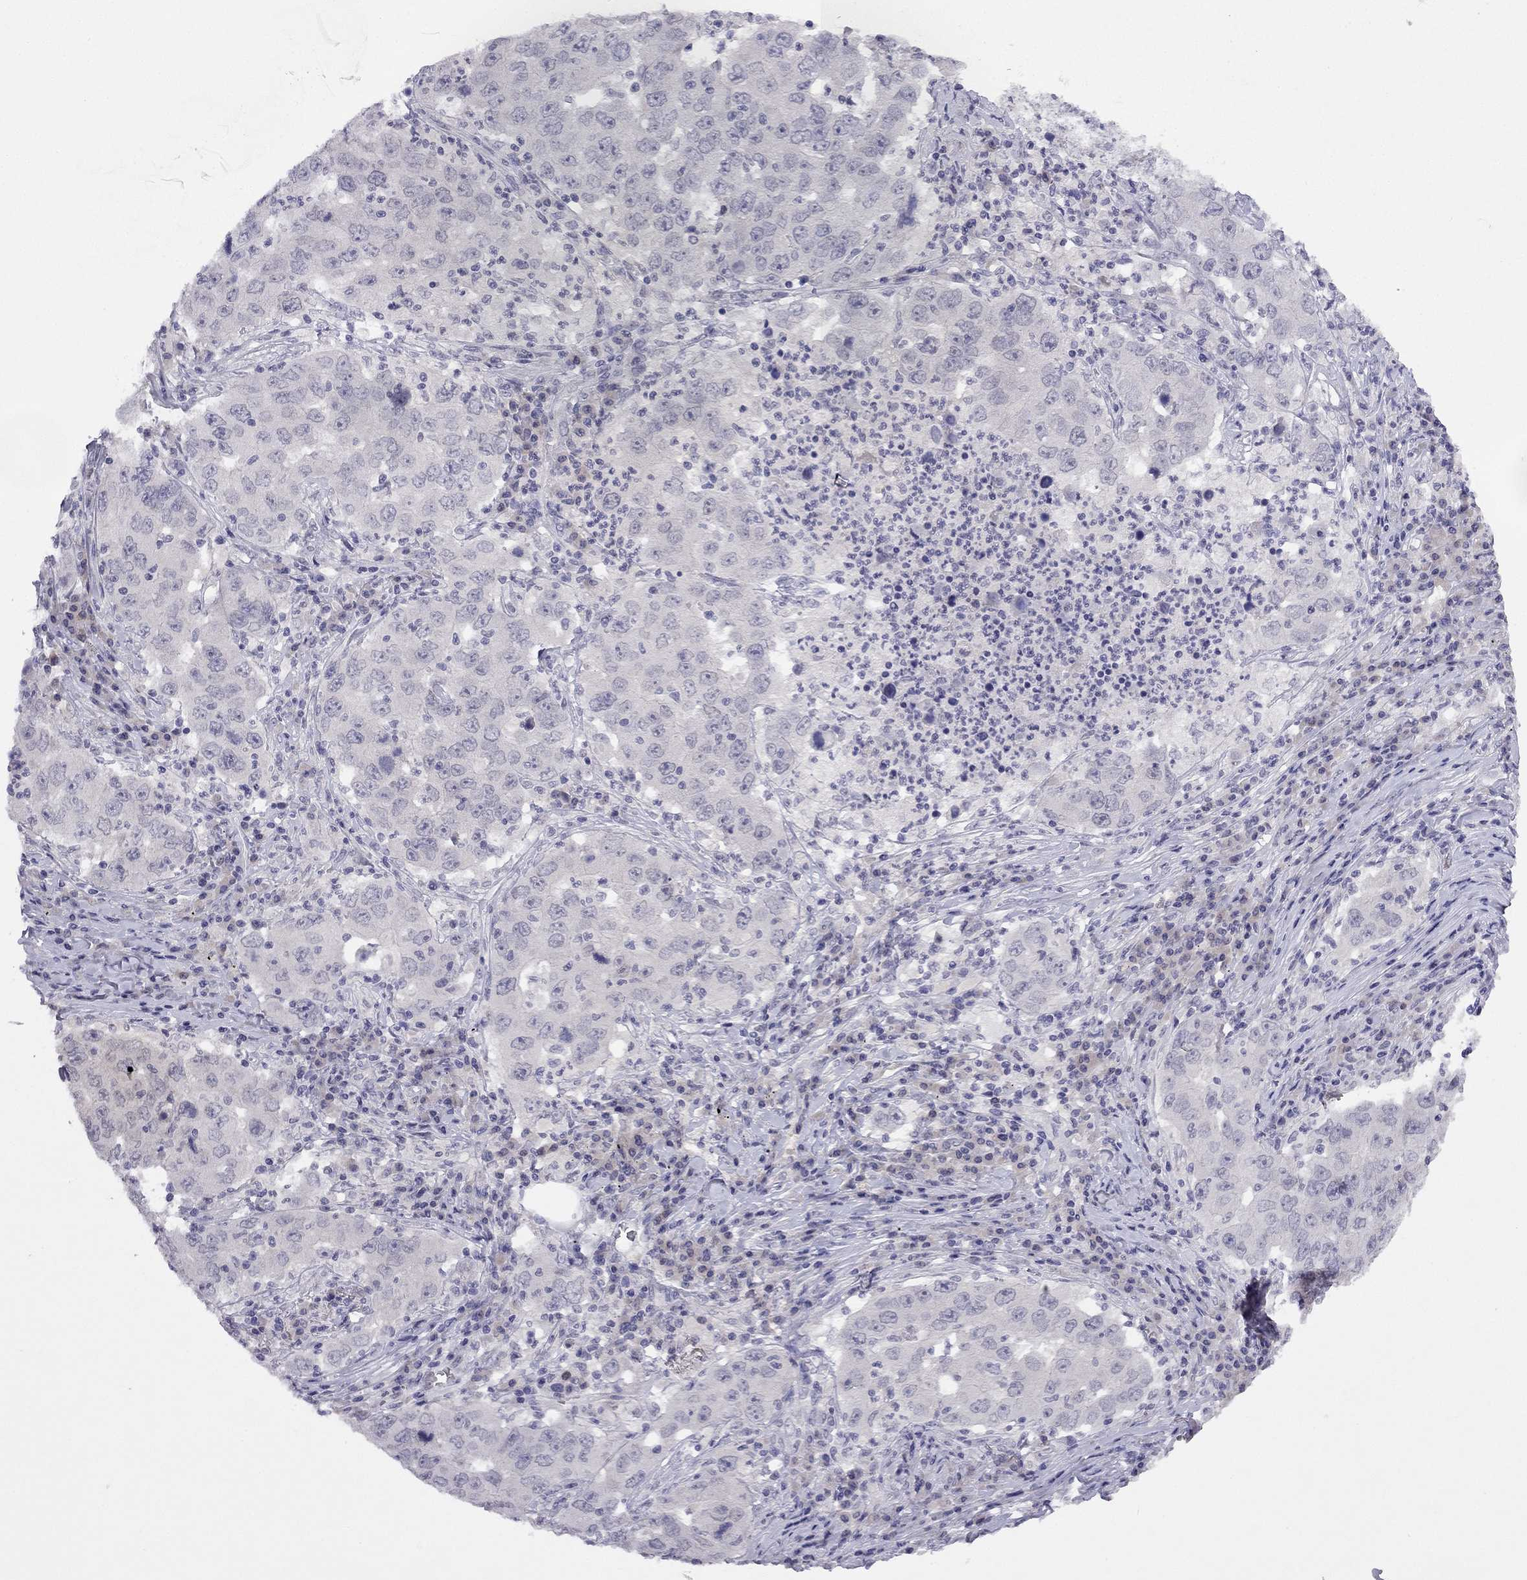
{"staining": {"intensity": "negative", "quantity": "none", "location": "none"}, "tissue": "lung cancer", "cell_type": "Tumor cells", "image_type": "cancer", "snomed": [{"axis": "morphology", "description": "Adenocarcinoma, NOS"}, {"axis": "topography", "description": "Lung"}], "caption": "IHC of adenocarcinoma (lung) shows no expression in tumor cells. Nuclei are stained in blue.", "gene": "C16orf89", "patient": {"sex": "male", "age": 73}}